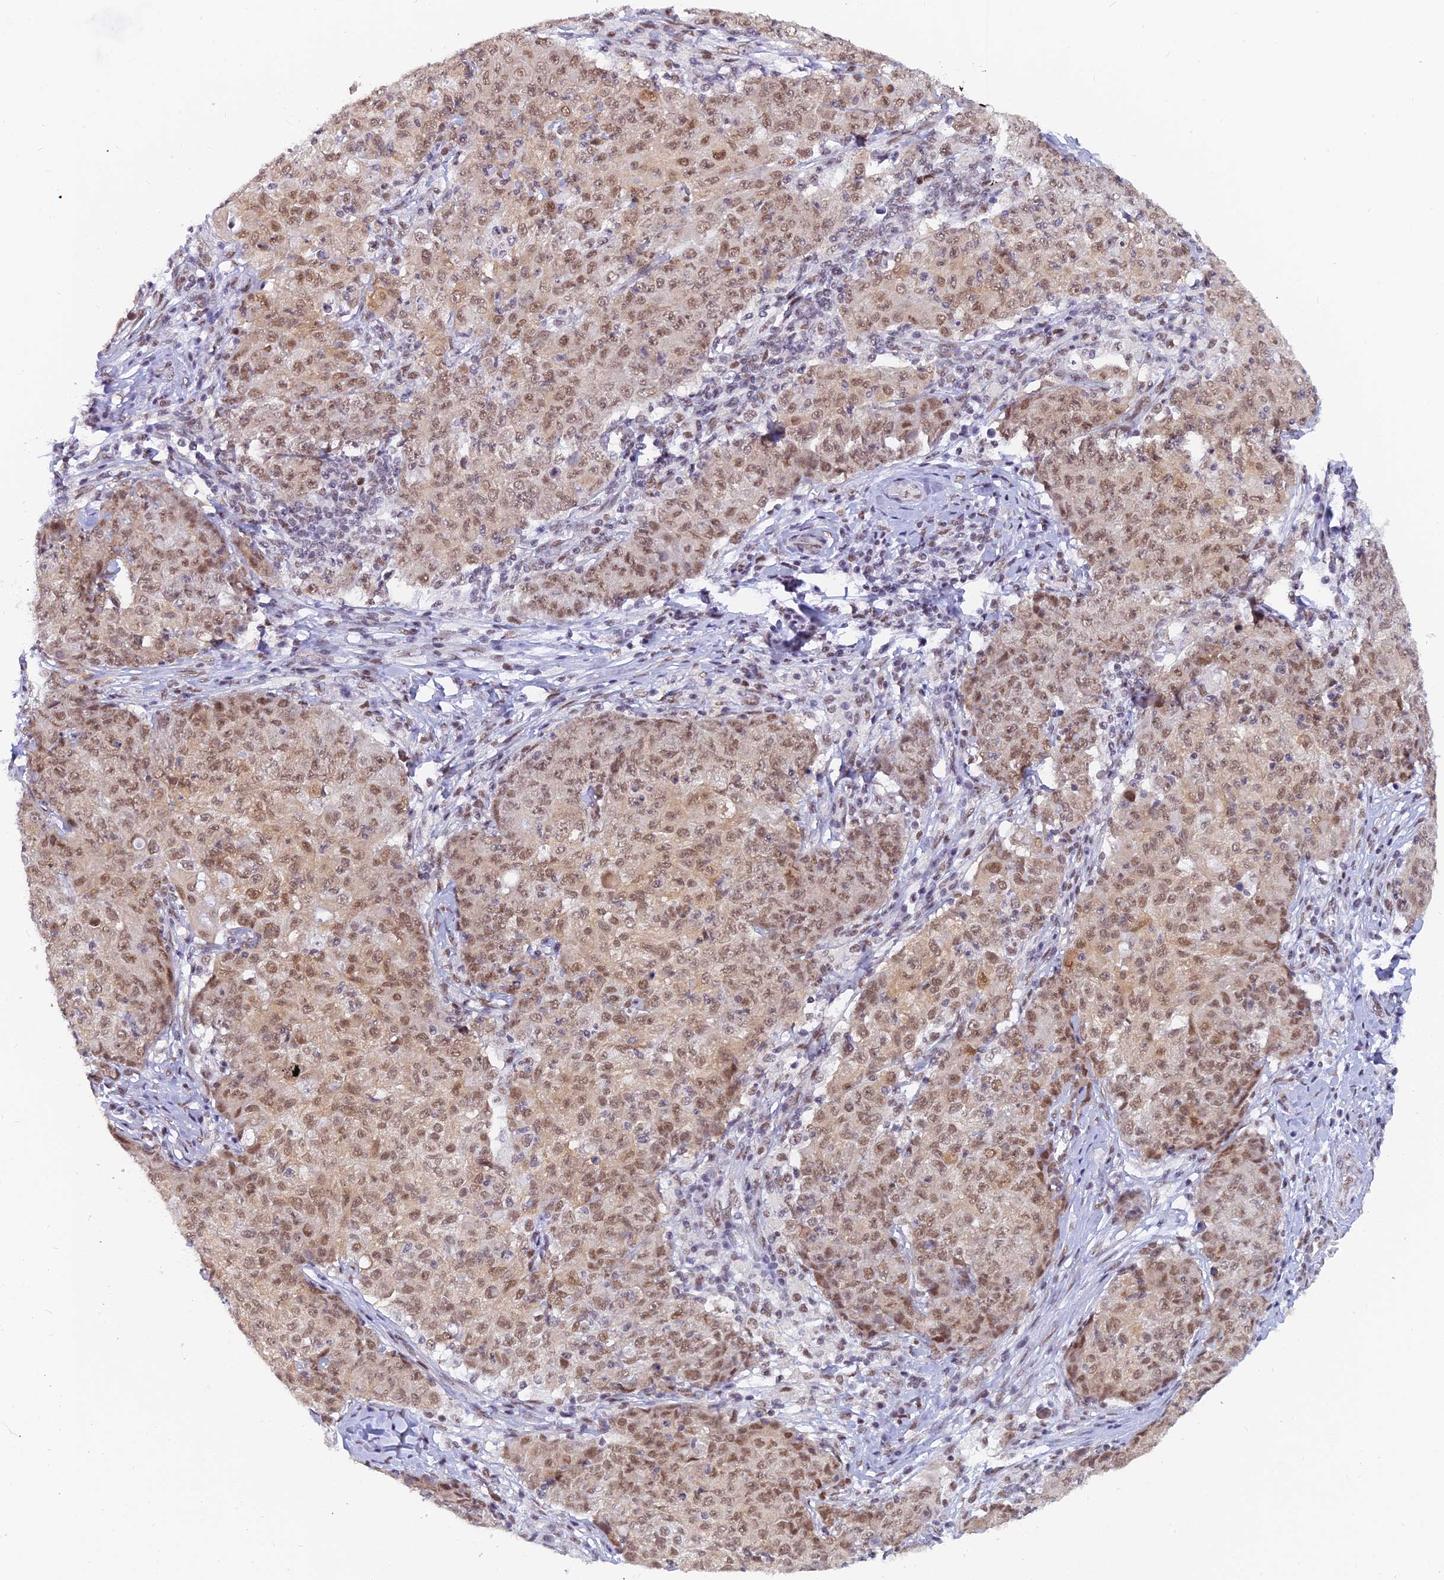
{"staining": {"intensity": "moderate", "quantity": ">75%", "location": "nuclear"}, "tissue": "ovarian cancer", "cell_type": "Tumor cells", "image_type": "cancer", "snomed": [{"axis": "morphology", "description": "Carcinoma, endometroid"}, {"axis": "topography", "description": "Ovary"}], "caption": "DAB immunohistochemical staining of human endometroid carcinoma (ovarian) exhibits moderate nuclear protein expression in about >75% of tumor cells.", "gene": "DPY30", "patient": {"sex": "female", "age": 42}}